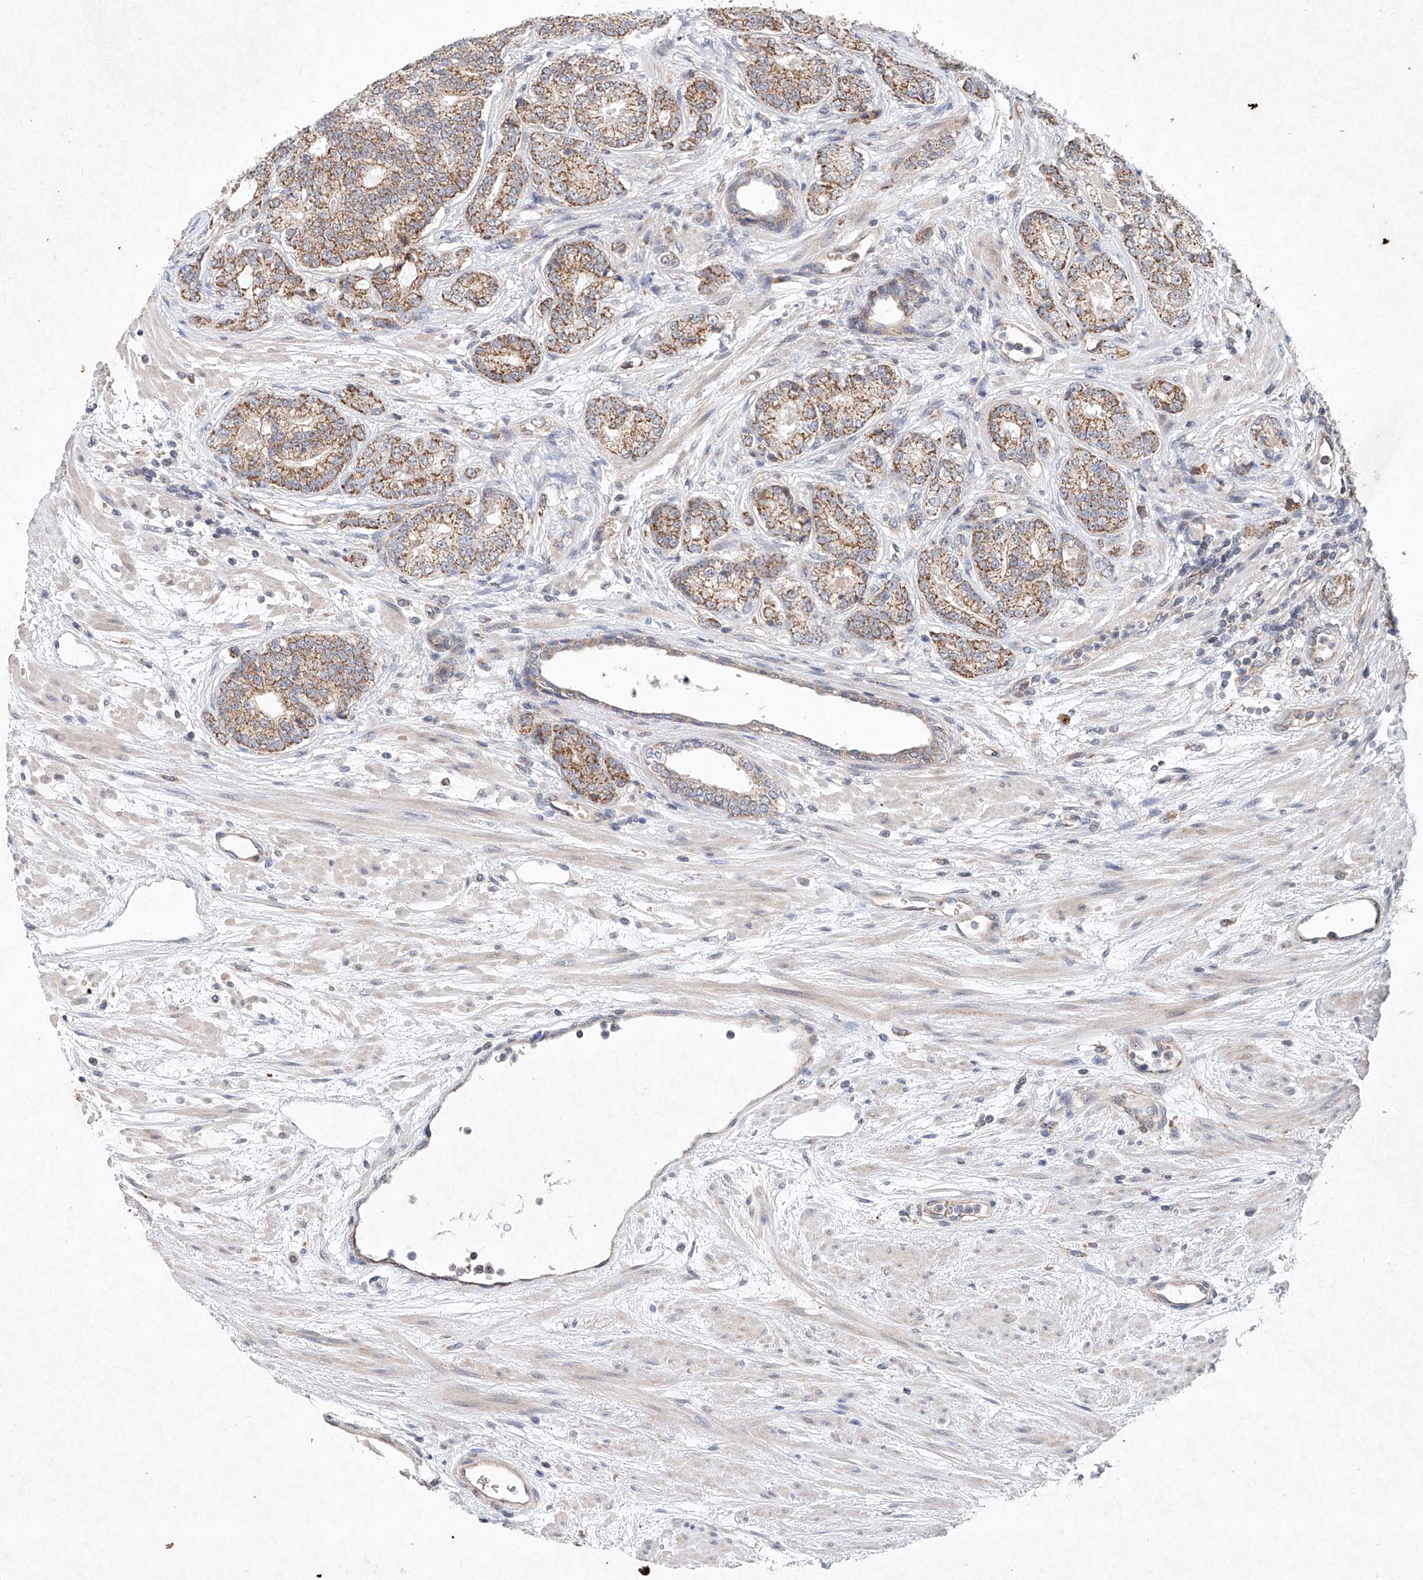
{"staining": {"intensity": "moderate", "quantity": ">75%", "location": "cytoplasmic/membranous"}, "tissue": "prostate cancer", "cell_type": "Tumor cells", "image_type": "cancer", "snomed": [{"axis": "morphology", "description": "Adenocarcinoma, High grade"}, {"axis": "topography", "description": "Prostate"}], "caption": "Brown immunohistochemical staining in adenocarcinoma (high-grade) (prostate) displays moderate cytoplasmic/membranous staining in about >75% of tumor cells. Nuclei are stained in blue.", "gene": "FASTK", "patient": {"sex": "male", "age": 61}}